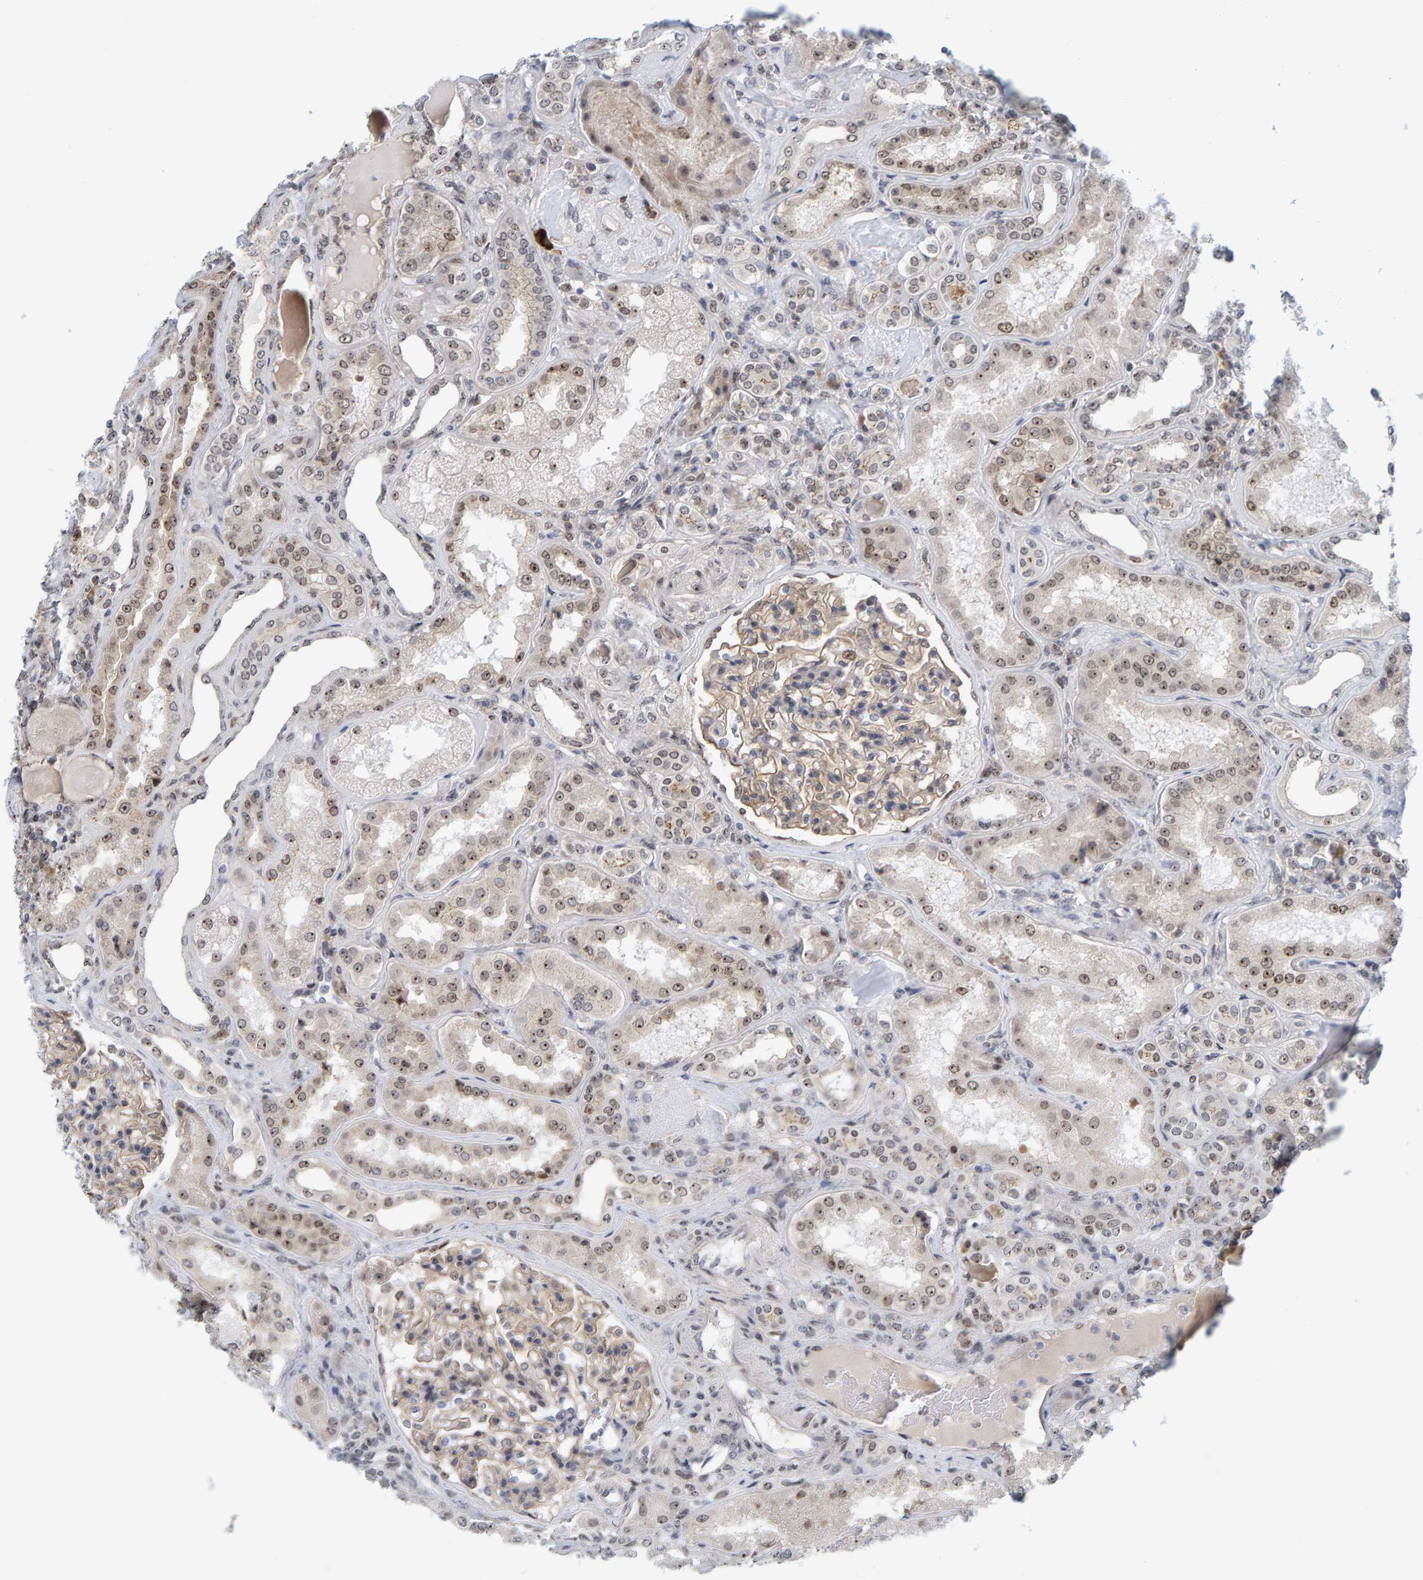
{"staining": {"intensity": "weak", "quantity": ">75%", "location": "cytoplasmic/membranous"}, "tissue": "kidney", "cell_type": "Cells in glomeruli", "image_type": "normal", "snomed": [{"axis": "morphology", "description": "Normal tissue, NOS"}, {"axis": "topography", "description": "Kidney"}], "caption": "IHC photomicrograph of normal kidney: kidney stained using IHC reveals low levels of weak protein expression localized specifically in the cytoplasmic/membranous of cells in glomeruli, appearing as a cytoplasmic/membranous brown color.", "gene": "POLR1E", "patient": {"sex": "female", "age": 56}}